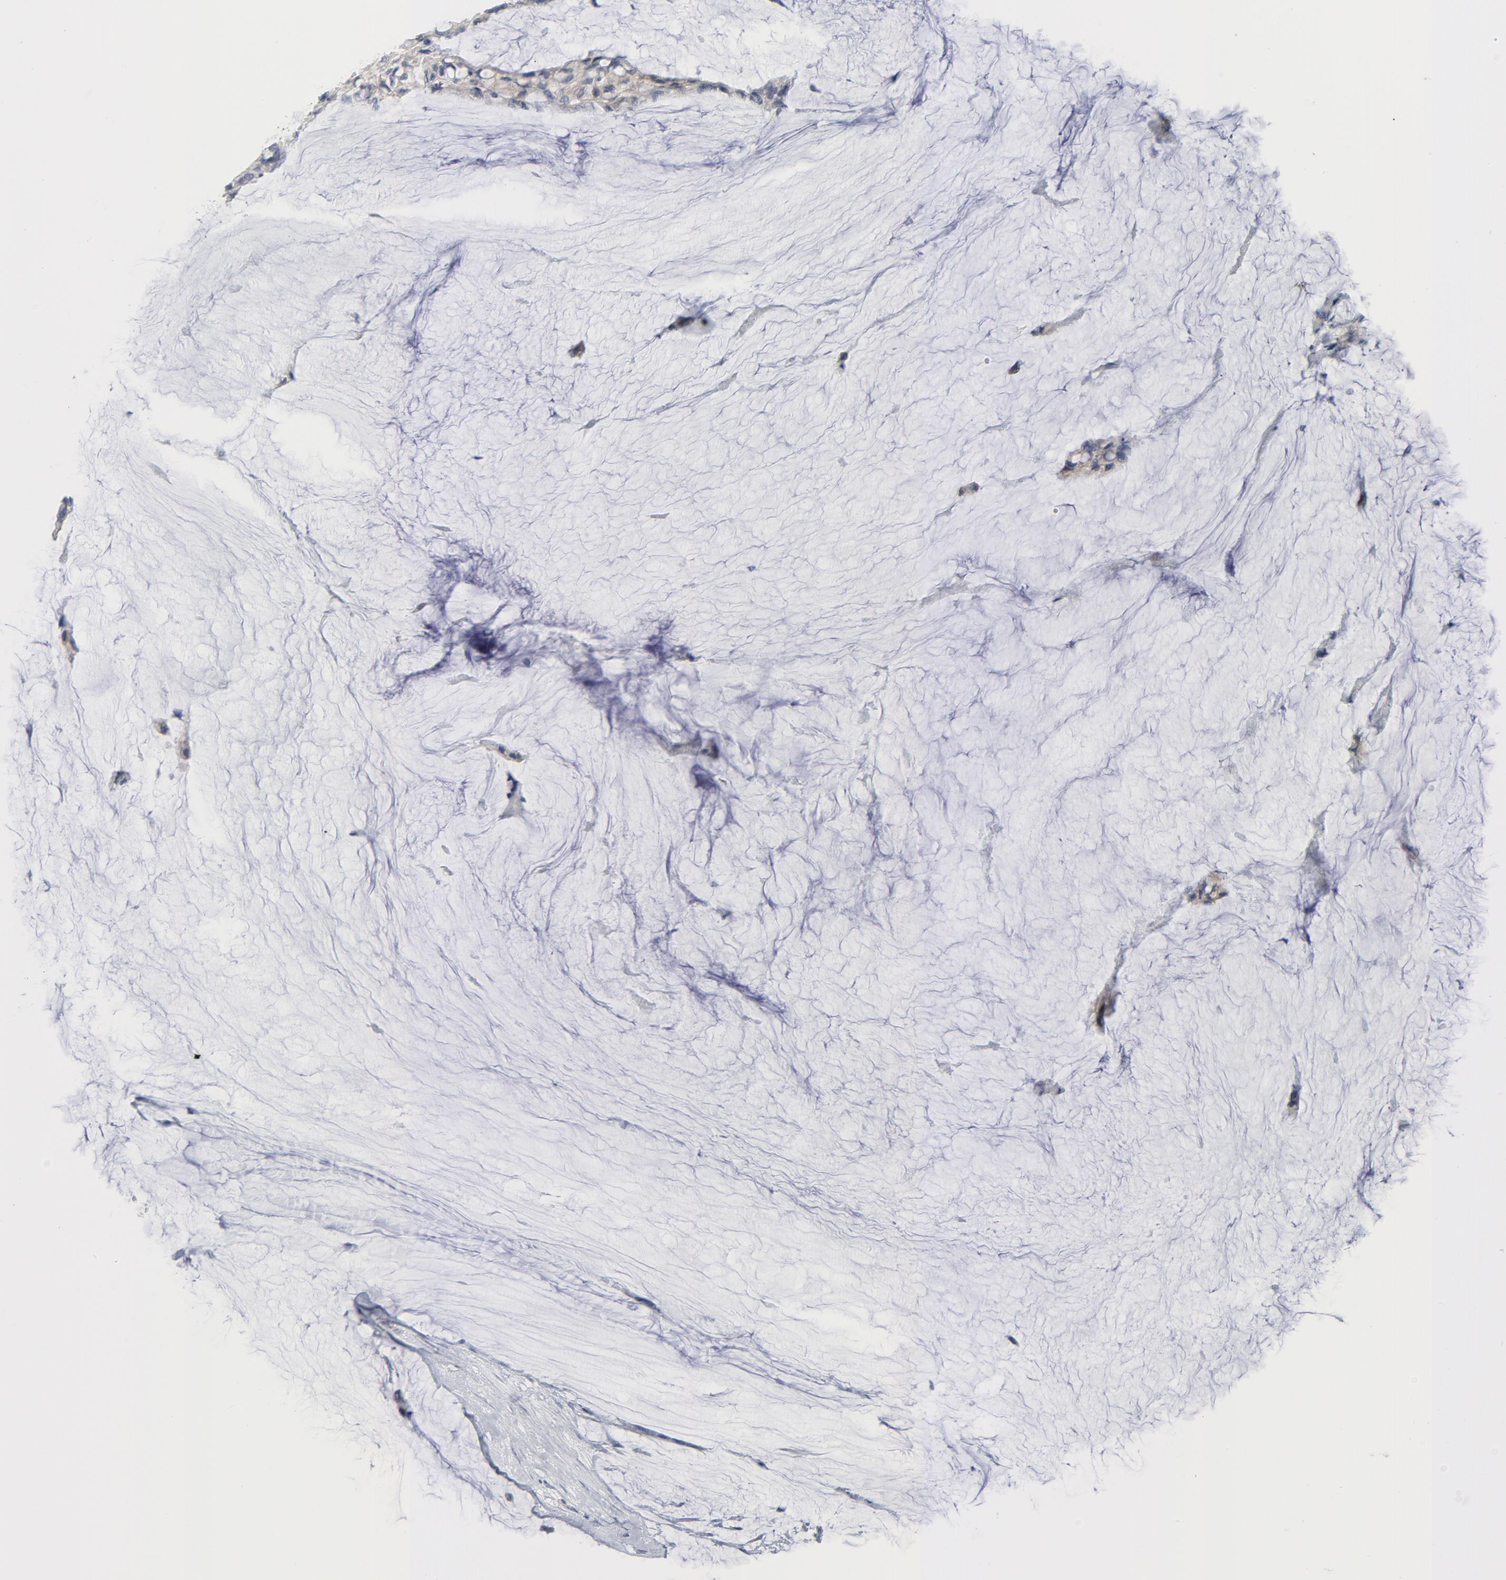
{"staining": {"intensity": "negative", "quantity": "none", "location": "none"}, "tissue": "ovarian cancer", "cell_type": "Tumor cells", "image_type": "cancer", "snomed": [{"axis": "morphology", "description": "Cystadenocarcinoma, mucinous, NOS"}, {"axis": "topography", "description": "Ovary"}], "caption": "A high-resolution photomicrograph shows immunohistochemistry staining of mucinous cystadenocarcinoma (ovarian), which reveals no significant expression in tumor cells.", "gene": "BAD", "patient": {"sex": "female", "age": 39}}